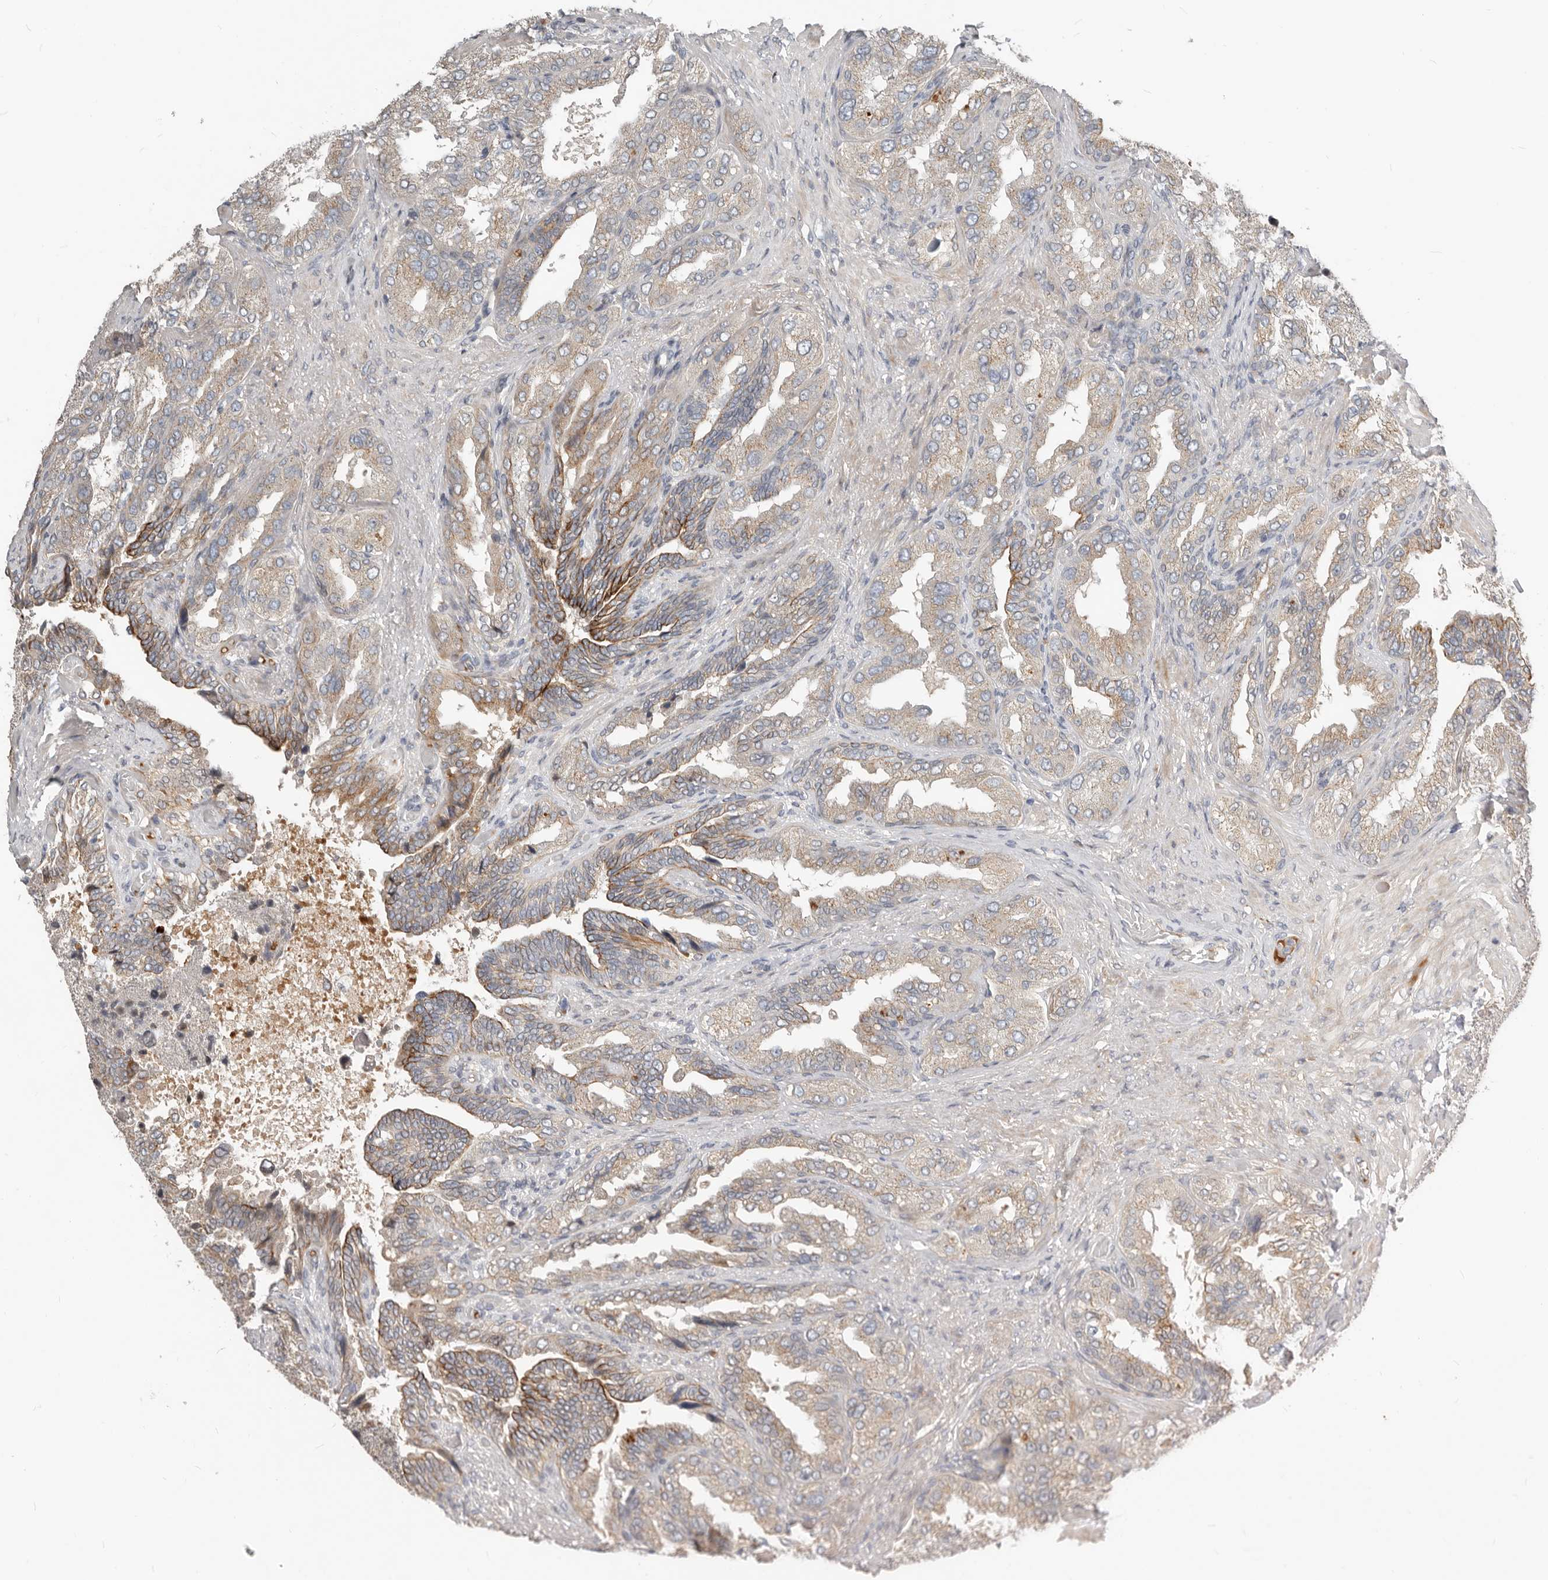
{"staining": {"intensity": "weak", "quantity": "25%-75%", "location": "cytoplasmic/membranous"}, "tissue": "seminal vesicle", "cell_type": "Glandular cells", "image_type": "normal", "snomed": [{"axis": "morphology", "description": "Normal tissue, NOS"}, {"axis": "topography", "description": "Seminal veicle"}, {"axis": "topography", "description": "Peripheral nerve tissue"}], "caption": "Immunohistochemical staining of unremarkable human seminal vesicle demonstrates low levels of weak cytoplasmic/membranous staining in about 25%-75% of glandular cells.", "gene": "NPY4R2", "patient": {"sex": "male", "age": 63}}